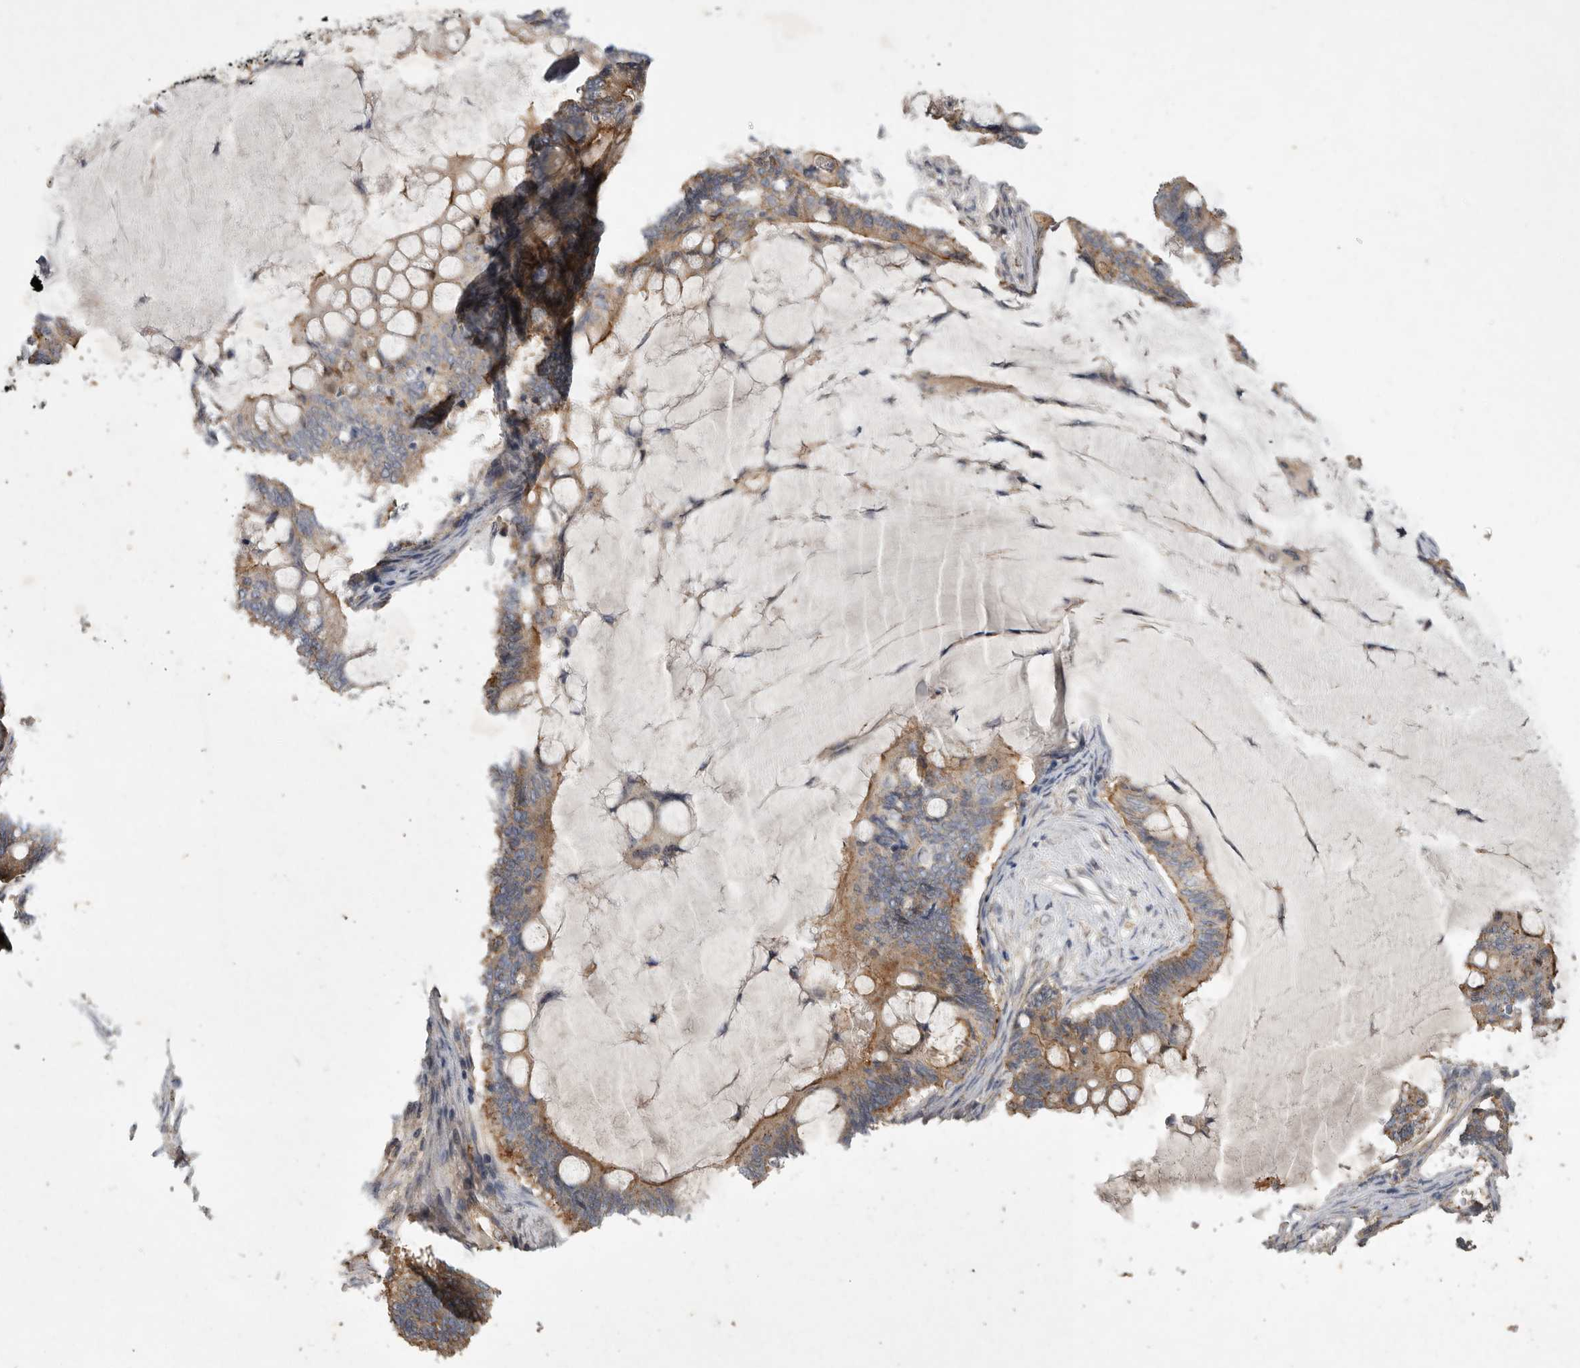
{"staining": {"intensity": "weak", "quantity": ">75%", "location": "cytoplasmic/membranous"}, "tissue": "ovarian cancer", "cell_type": "Tumor cells", "image_type": "cancer", "snomed": [{"axis": "morphology", "description": "Cystadenocarcinoma, mucinous, NOS"}, {"axis": "topography", "description": "Ovary"}], "caption": "Approximately >75% of tumor cells in human ovarian mucinous cystadenocarcinoma reveal weak cytoplasmic/membranous protein positivity as visualized by brown immunohistochemical staining.", "gene": "MLPH", "patient": {"sex": "female", "age": 61}}